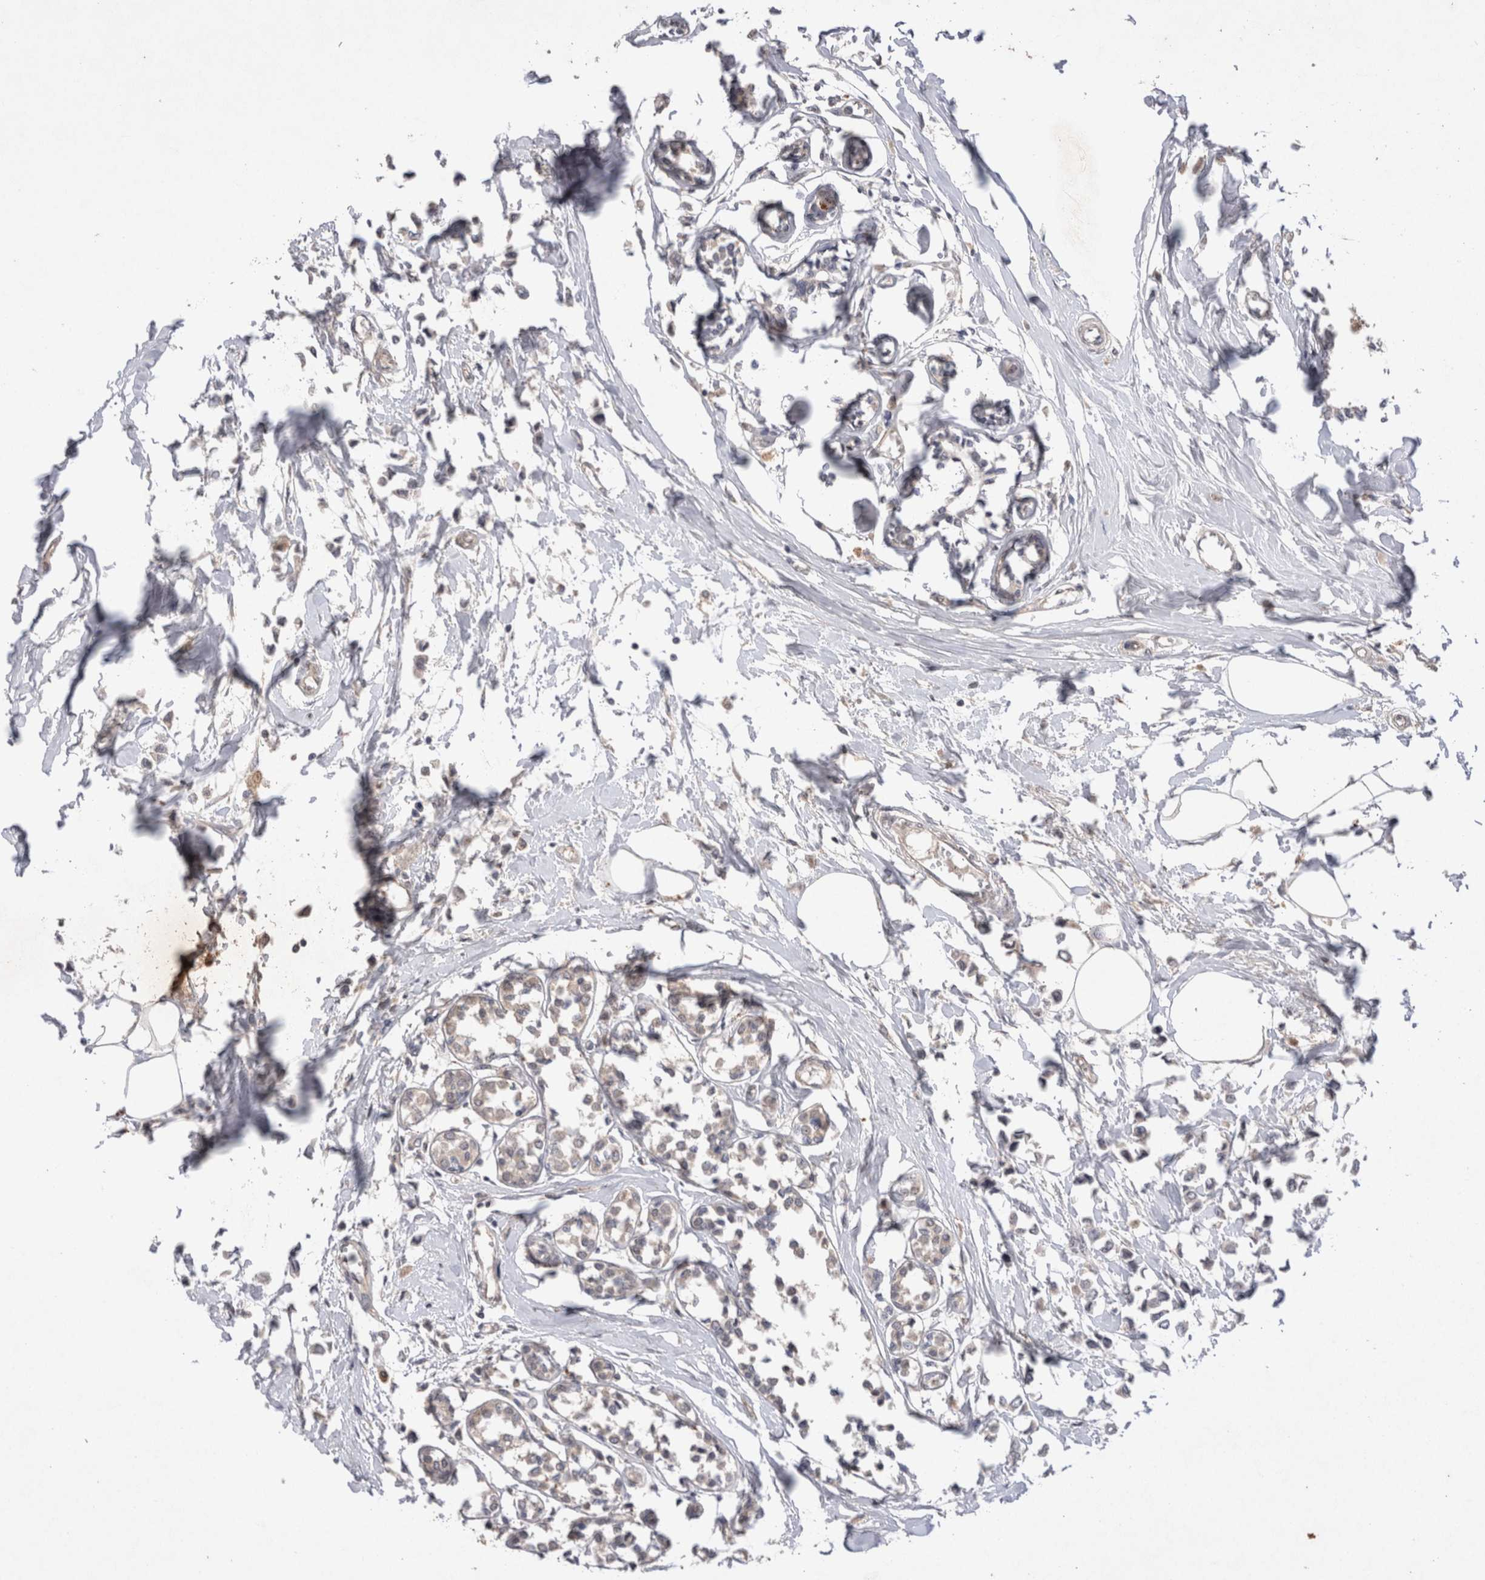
{"staining": {"intensity": "negative", "quantity": "none", "location": "none"}, "tissue": "breast cancer", "cell_type": "Tumor cells", "image_type": "cancer", "snomed": [{"axis": "morphology", "description": "Lobular carcinoma"}, {"axis": "topography", "description": "Breast"}], "caption": "Histopathology image shows no significant protein staining in tumor cells of breast cancer.", "gene": "RASSF3", "patient": {"sex": "female", "age": 51}}